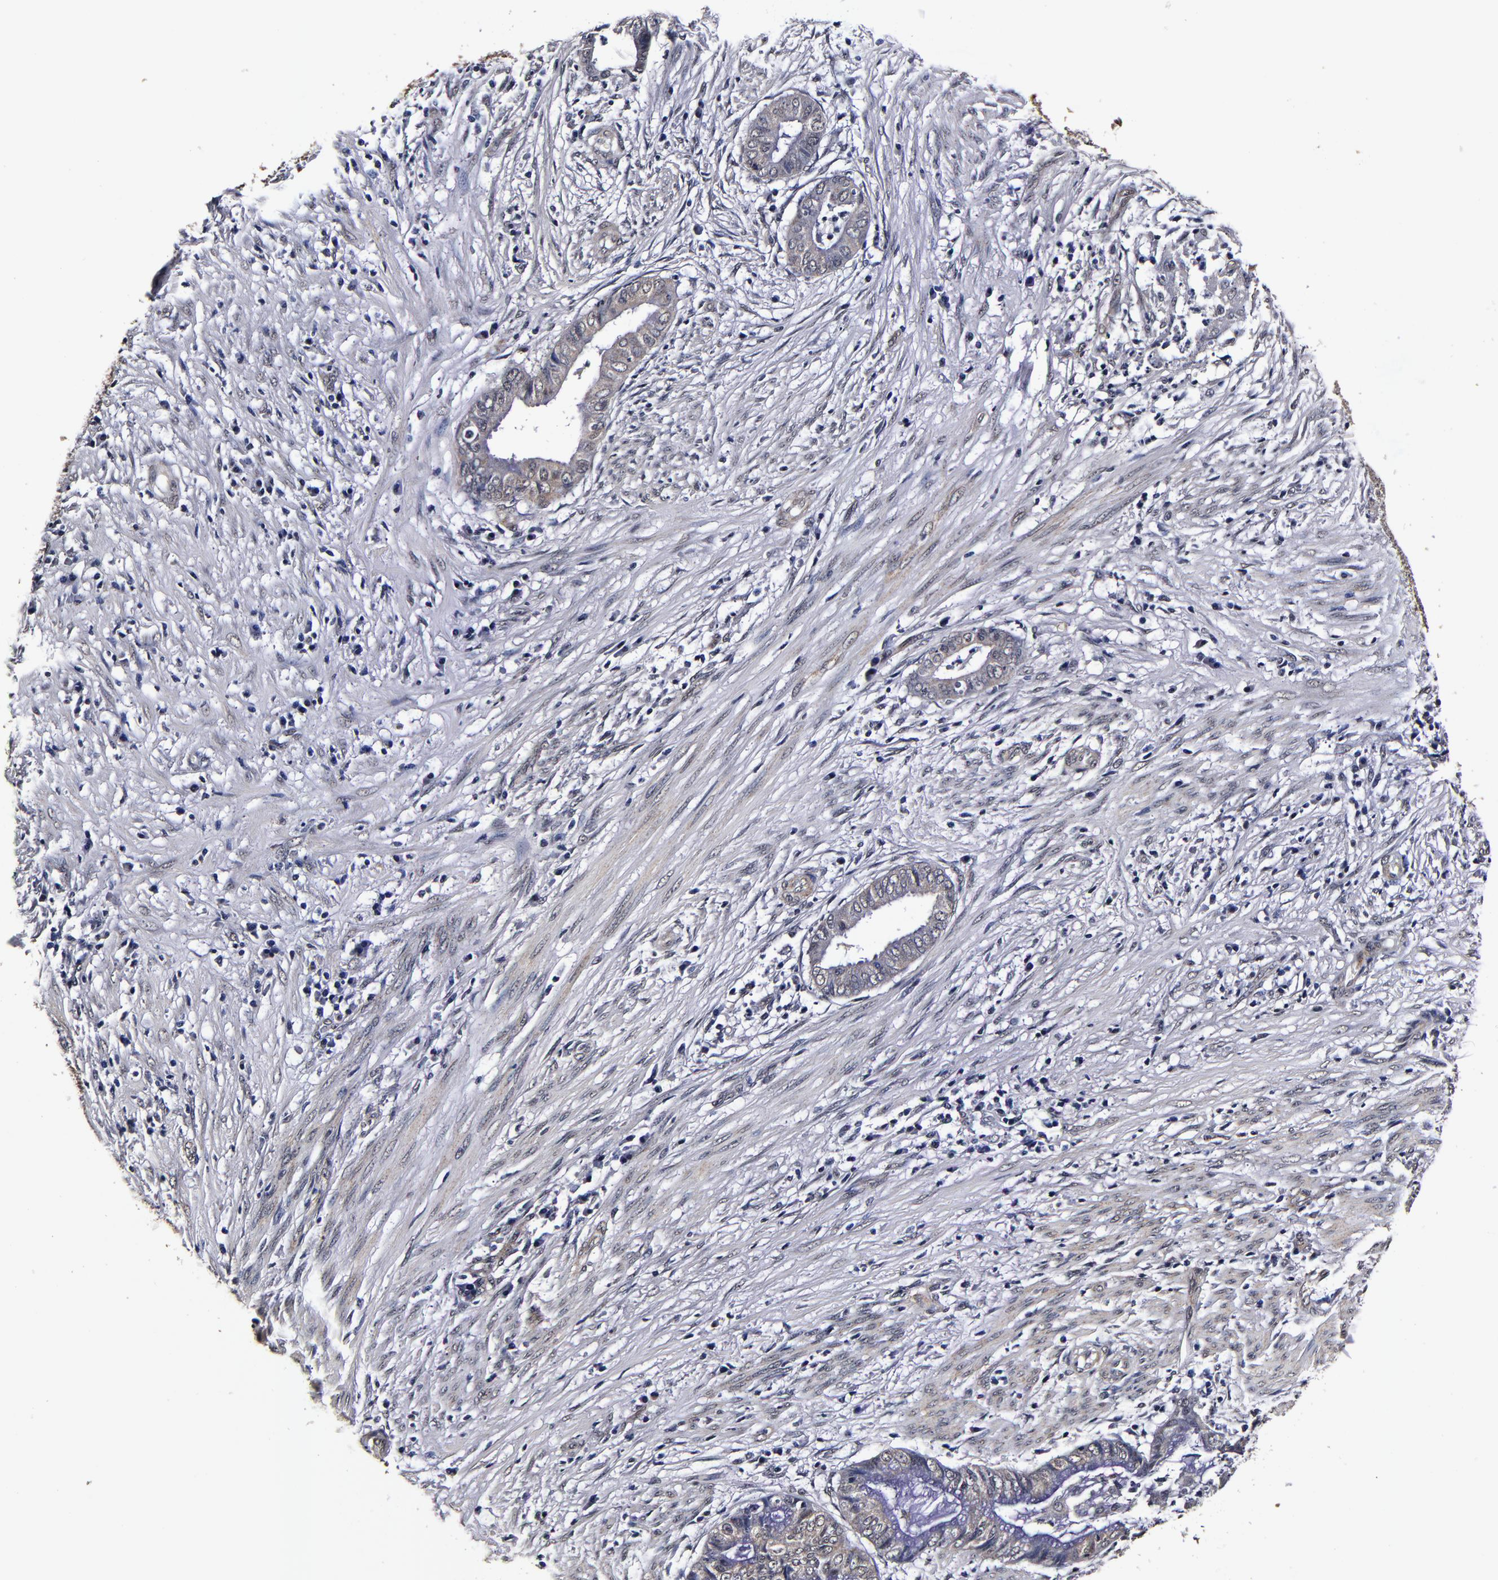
{"staining": {"intensity": "weak", "quantity": "25%-75%", "location": "cytoplasmic/membranous"}, "tissue": "endometrial cancer", "cell_type": "Tumor cells", "image_type": "cancer", "snomed": [{"axis": "morphology", "description": "Necrosis, NOS"}, {"axis": "morphology", "description": "Adenocarcinoma, NOS"}, {"axis": "topography", "description": "Endometrium"}], "caption": "High-magnification brightfield microscopy of endometrial adenocarcinoma stained with DAB (brown) and counterstained with hematoxylin (blue). tumor cells exhibit weak cytoplasmic/membranous staining is present in approximately25%-75% of cells. The staining was performed using DAB to visualize the protein expression in brown, while the nuclei were stained in blue with hematoxylin (Magnification: 20x).", "gene": "MMP15", "patient": {"sex": "female", "age": 79}}